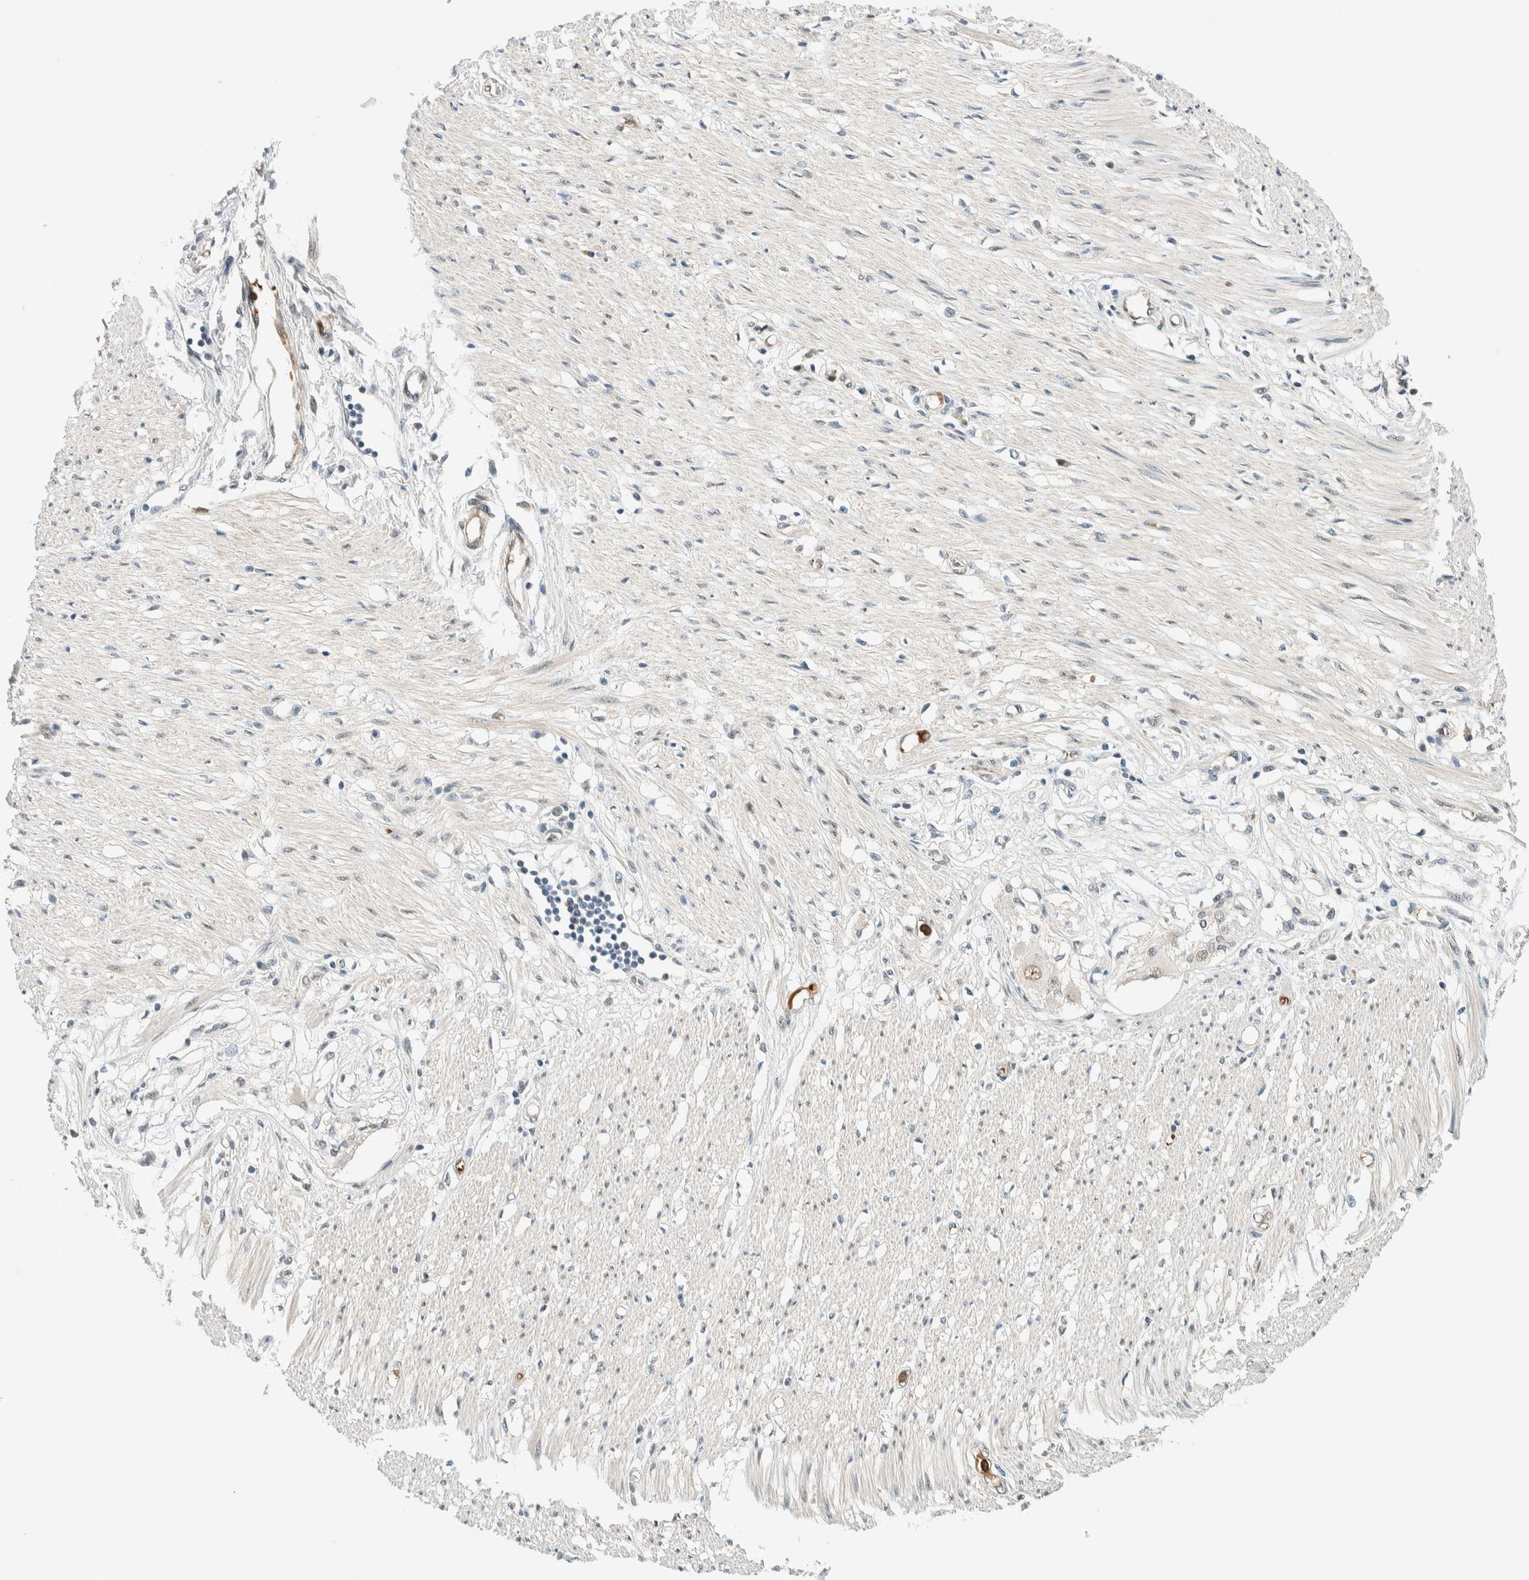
{"staining": {"intensity": "negative", "quantity": "none", "location": "none"}, "tissue": "soft tissue", "cell_type": "Fibroblasts", "image_type": "normal", "snomed": [{"axis": "morphology", "description": "Normal tissue, NOS"}, {"axis": "morphology", "description": "Adenocarcinoma, NOS"}, {"axis": "topography", "description": "Colon"}, {"axis": "topography", "description": "Peripheral nerve tissue"}], "caption": "Soft tissue stained for a protein using immunohistochemistry (IHC) shows no positivity fibroblasts.", "gene": "TSTD2", "patient": {"sex": "male", "age": 14}}